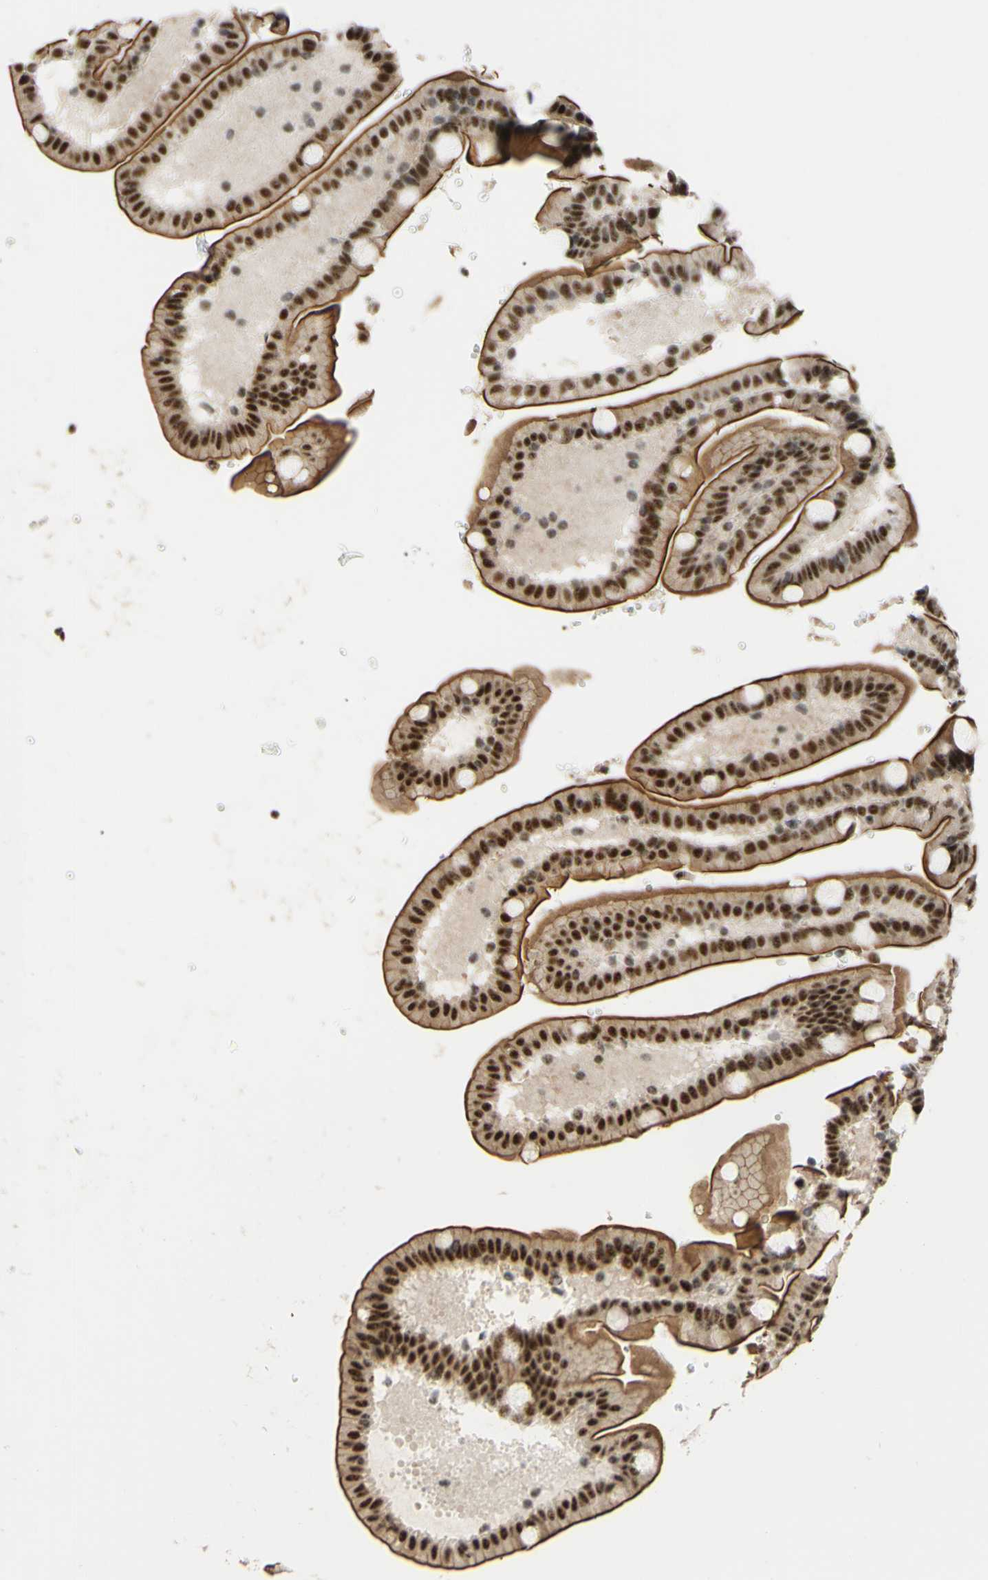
{"staining": {"intensity": "strong", "quantity": ">75%", "location": "cytoplasmic/membranous,nuclear"}, "tissue": "duodenum", "cell_type": "Glandular cells", "image_type": "normal", "snomed": [{"axis": "morphology", "description": "Normal tissue, NOS"}, {"axis": "topography", "description": "Duodenum"}], "caption": "Immunohistochemistry photomicrograph of unremarkable duodenum: human duodenum stained using immunohistochemistry (IHC) reveals high levels of strong protein expression localized specifically in the cytoplasmic/membranous,nuclear of glandular cells, appearing as a cytoplasmic/membranous,nuclear brown color.", "gene": "SAP18", "patient": {"sex": "male", "age": 54}}